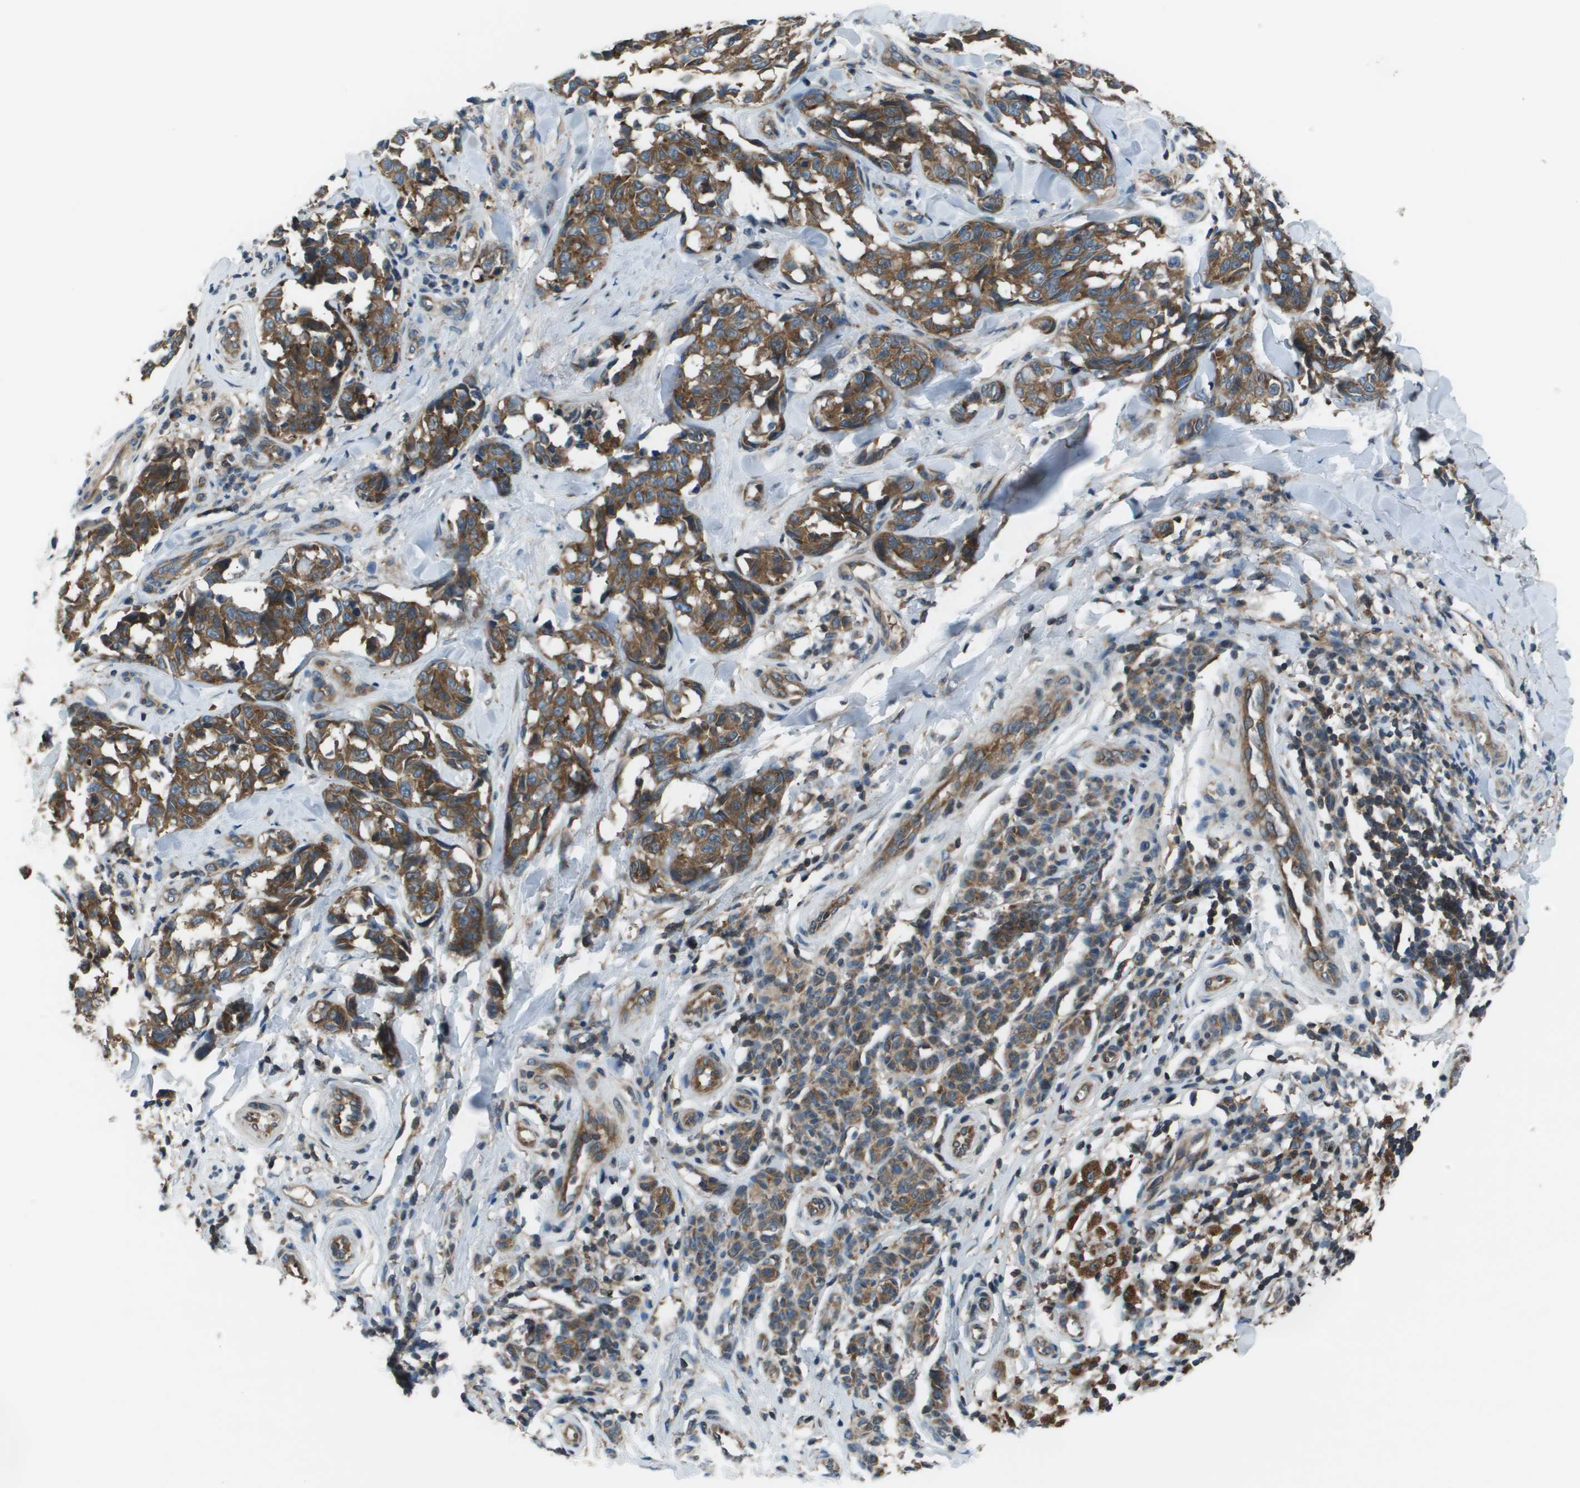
{"staining": {"intensity": "strong", "quantity": ">75%", "location": "cytoplasmic/membranous"}, "tissue": "melanoma", "cell_type": "Tumor cells", "image_type": "cancer", "snomed": [{"axis": "morphology", "description": "Malignant melanoma, NOS"}, {"axis": "topography", "description": "Skin"}], "caption": "This histopathology image shows malignant melanoma stained with IHC to label a protein in brown. The cytoplasmic/membranous of tumor cells show strong positivity for the protein. Nuclei are counter-stained blue.", "gene": "EIF3B", "patient": {"sex": "female", "age": 64}}